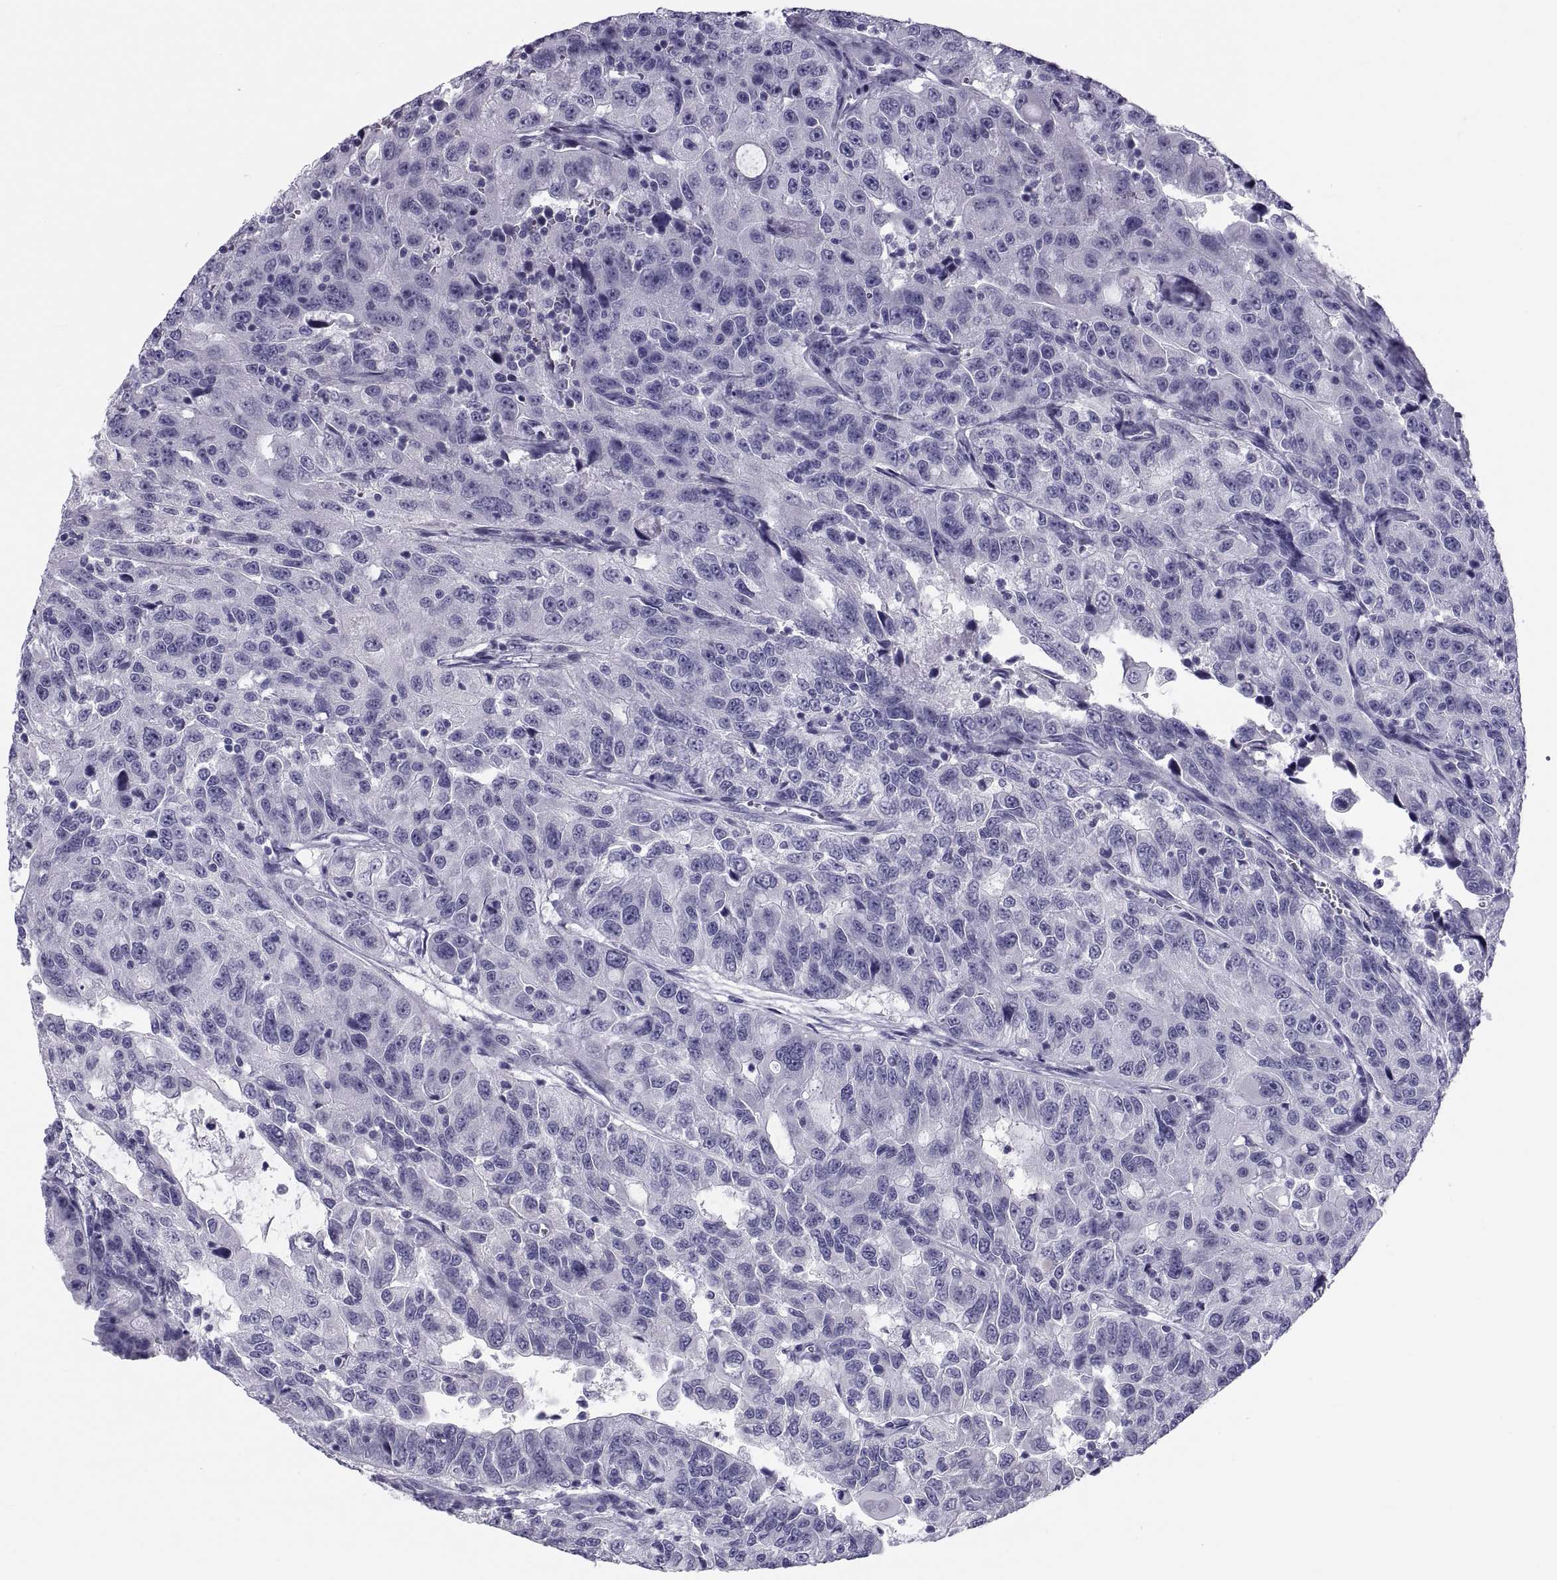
{"staining": {"intensity": "negative", "quantity": "none", "location": "none"}, "tissue": "urothelial cancer", "cell_type": "Tumor cells", "image_type": "cancer", "snomed": [{"axis": "morphology", "description": "Urothelial carcinoma, NOS"}, {"axis": "morphology", "description": "Urothelial carcinoma, High grade"}, {"axis": "topography", "description": "Urinary bladder"}], "caption": "Immunohistochemical staining of transitional cell carcinoma displays no significant staining in tumor cells.", "gene": "DEFB129", "patient": {"sex": "female", "age": 73}}